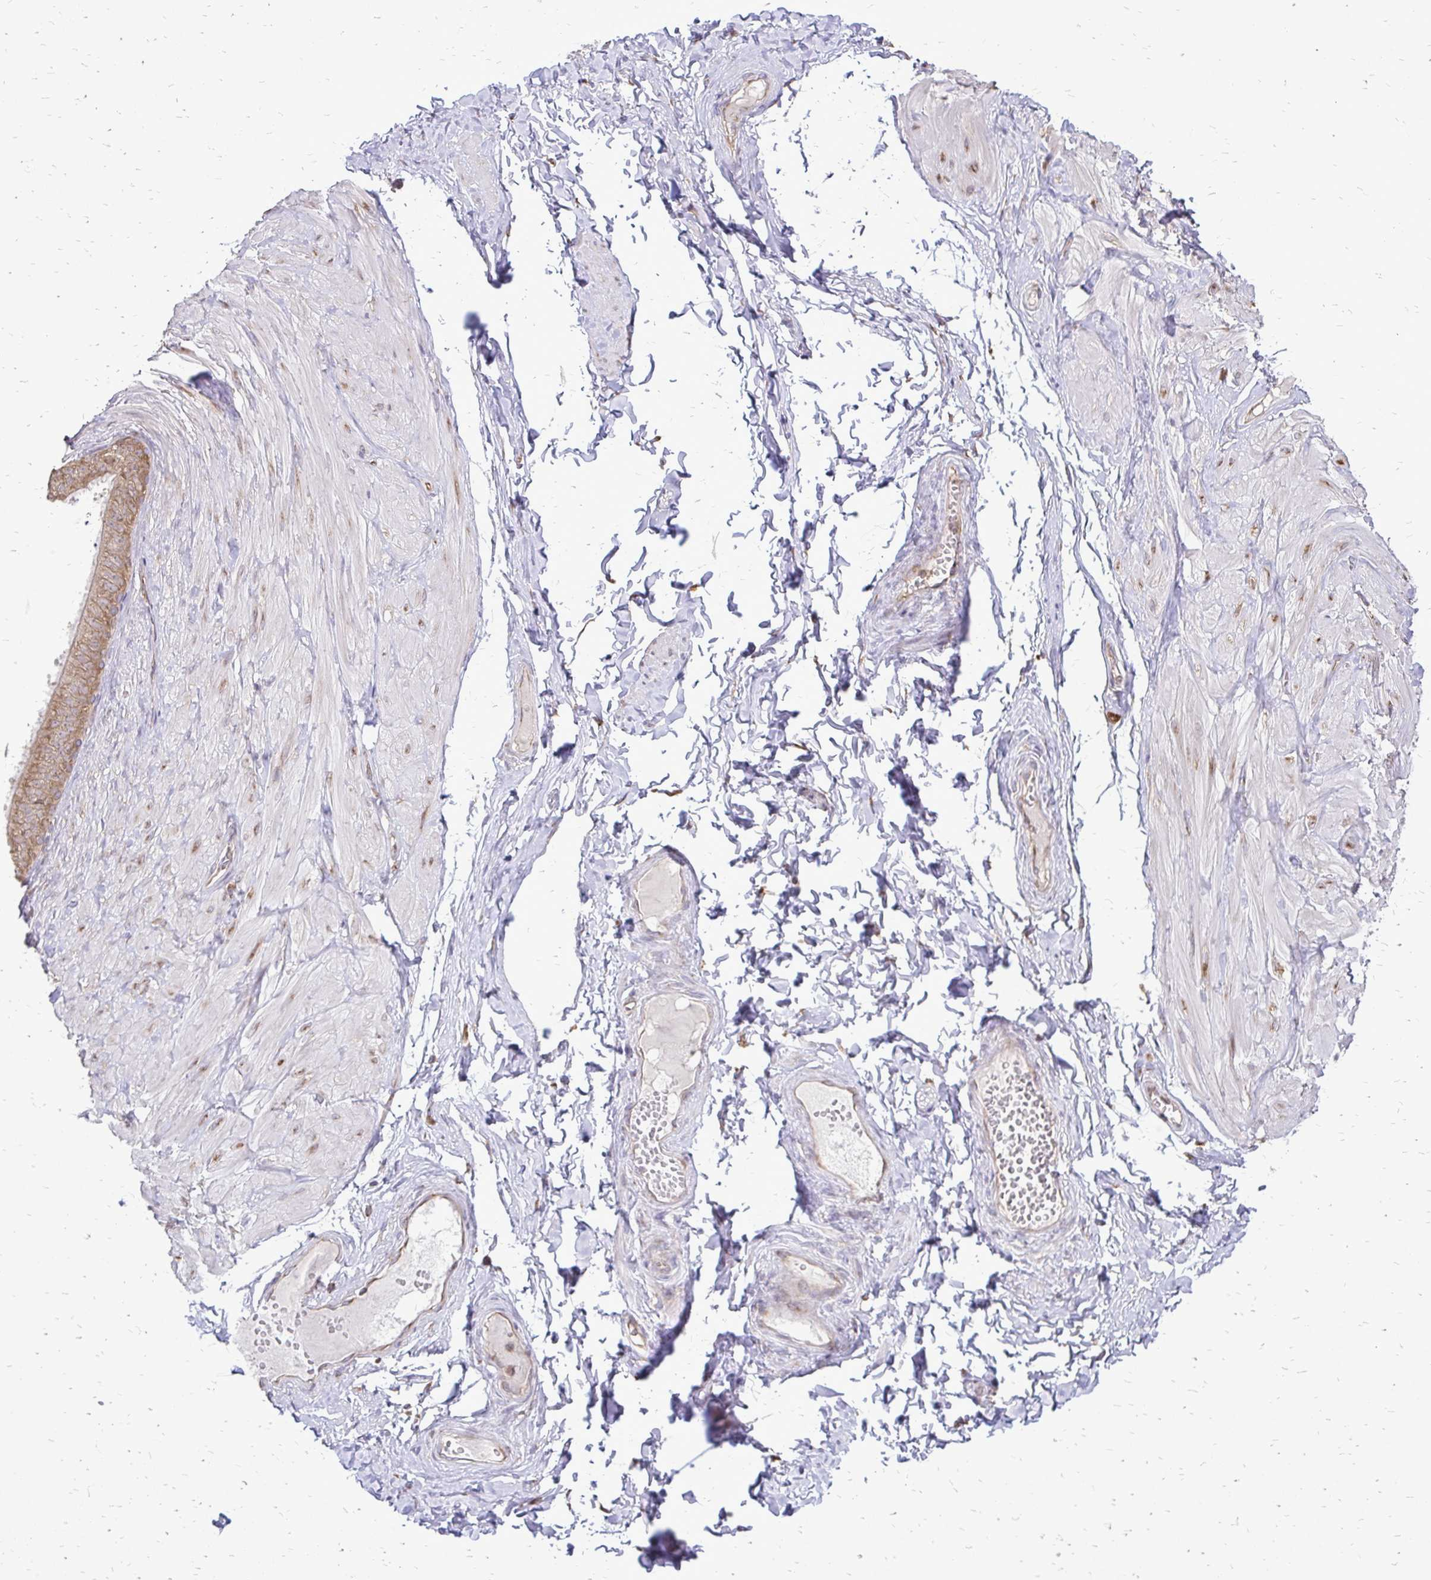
{"staining": {"intensity": "negative", "quantity": "none", "location": "none"}, "tissue": "adipose tissue", "cell_type": "Adipocytes", "image_type": "normal", "snomed": [{"axis": "morphology", "description": "Normal tissue, NOS"}, {"axis": "topography", "description": "Epididymis, spermatic cord, NOS"}, {"axis": "topography", "description": "Epididymis"}, {"axis": "topography", "description": "Peripheral nerve tissue"}], "caption": "IHC photomicrograph of normal human adipose tissue stained for a protein (brown), which demonstrates no staining in adipocytes.", "gene": "RPS3", "patient": {"sex": "male", "age": 29}}